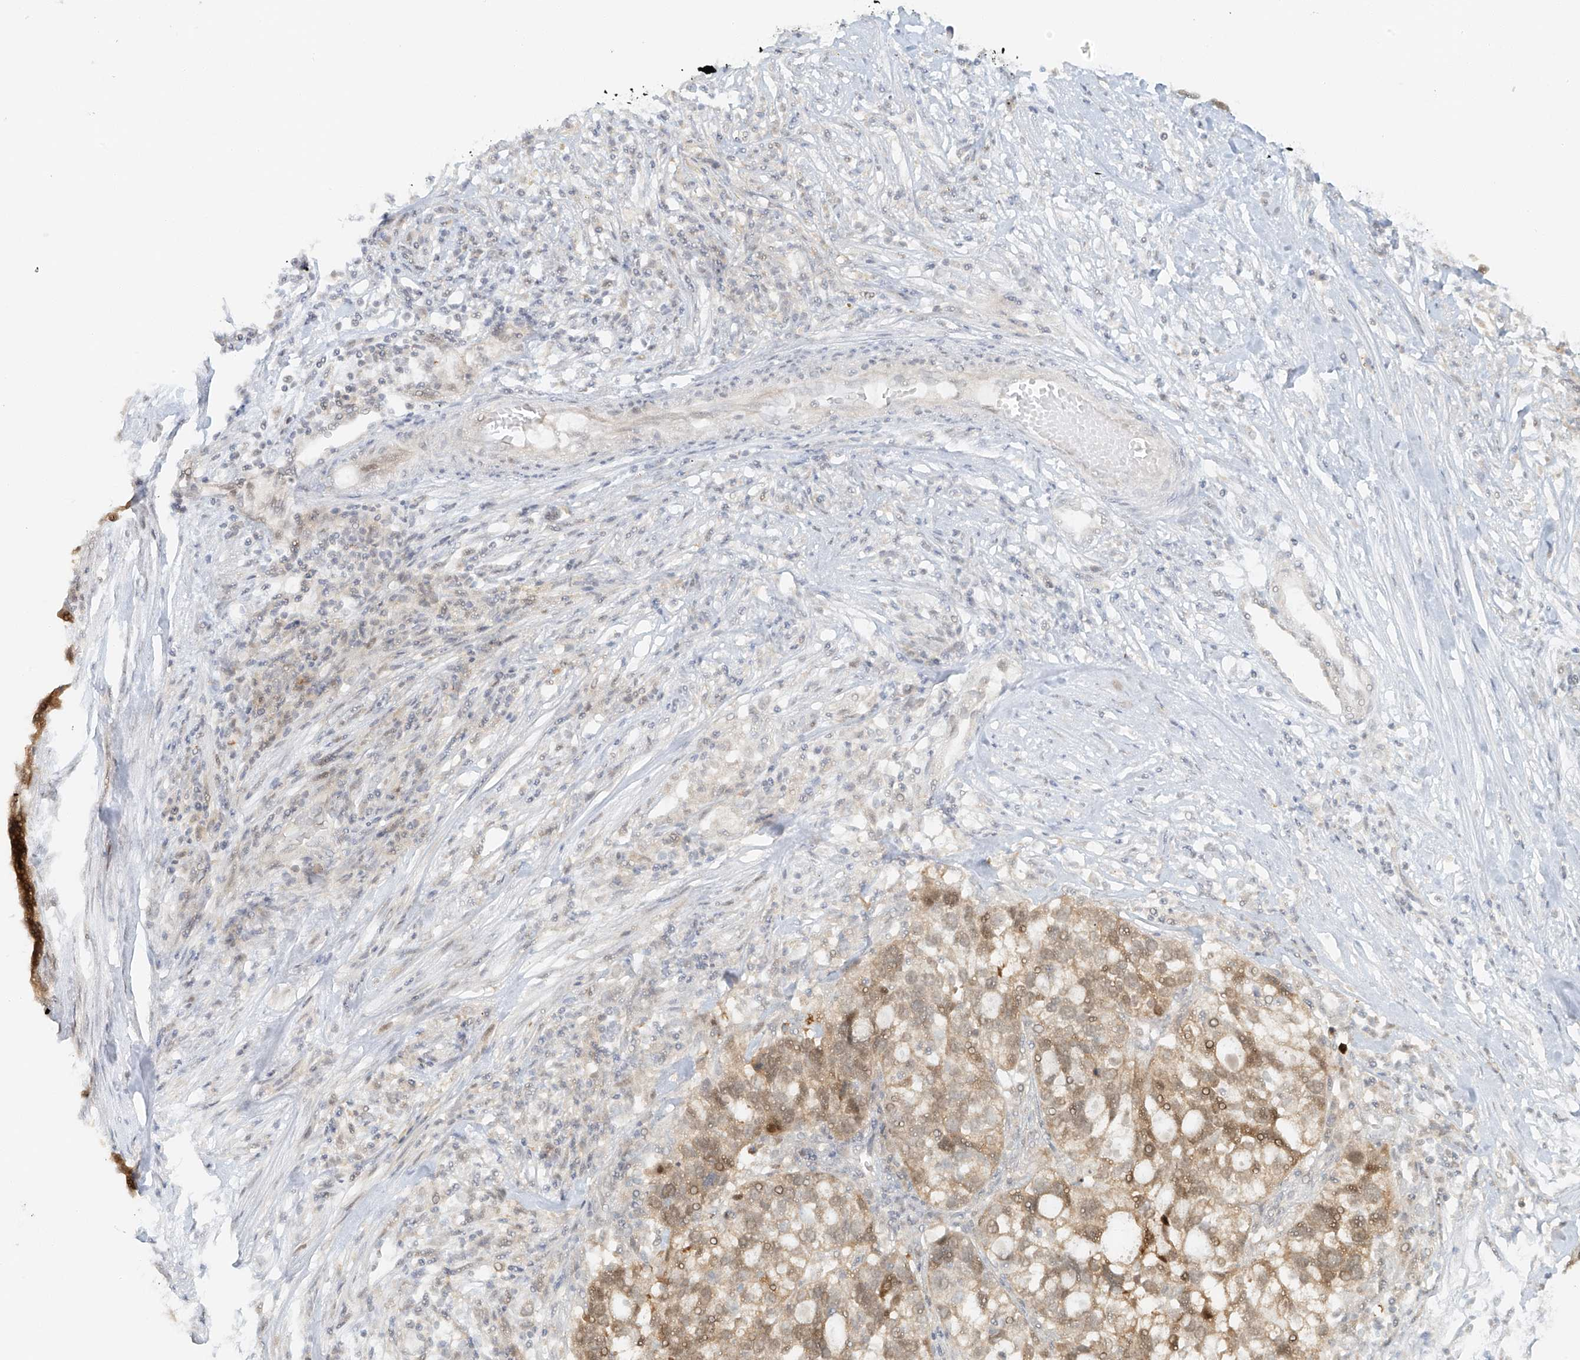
{"staining": {"intensity": "moderate", "quantity": ">75%", "location": "cytoplasmic/membranous"}, "tissue": "ovarian cancer", "cell_type": "Tumor cells", "image_type": "cancer", "snomed": [{"axis": "morphology", "description": "Cystadenocarcinoma, serous, NOS"}, {"axis": "topography", "description": "Ovary"}], "caption": "The image demonstrates staining of ovarian cancer (serous cystadenocarcinoma), revealing moderate cytoplasmic/membranous protein expression (brown color) within tumor cells. (Stains: DAB (3,3'-diaminobenzidine) in brown, nuclei in blue, Microscopy: brightfield microscopy at high magnification).", "gene": "MIPEP", "patient": {"sex": "female", "age": 59}}